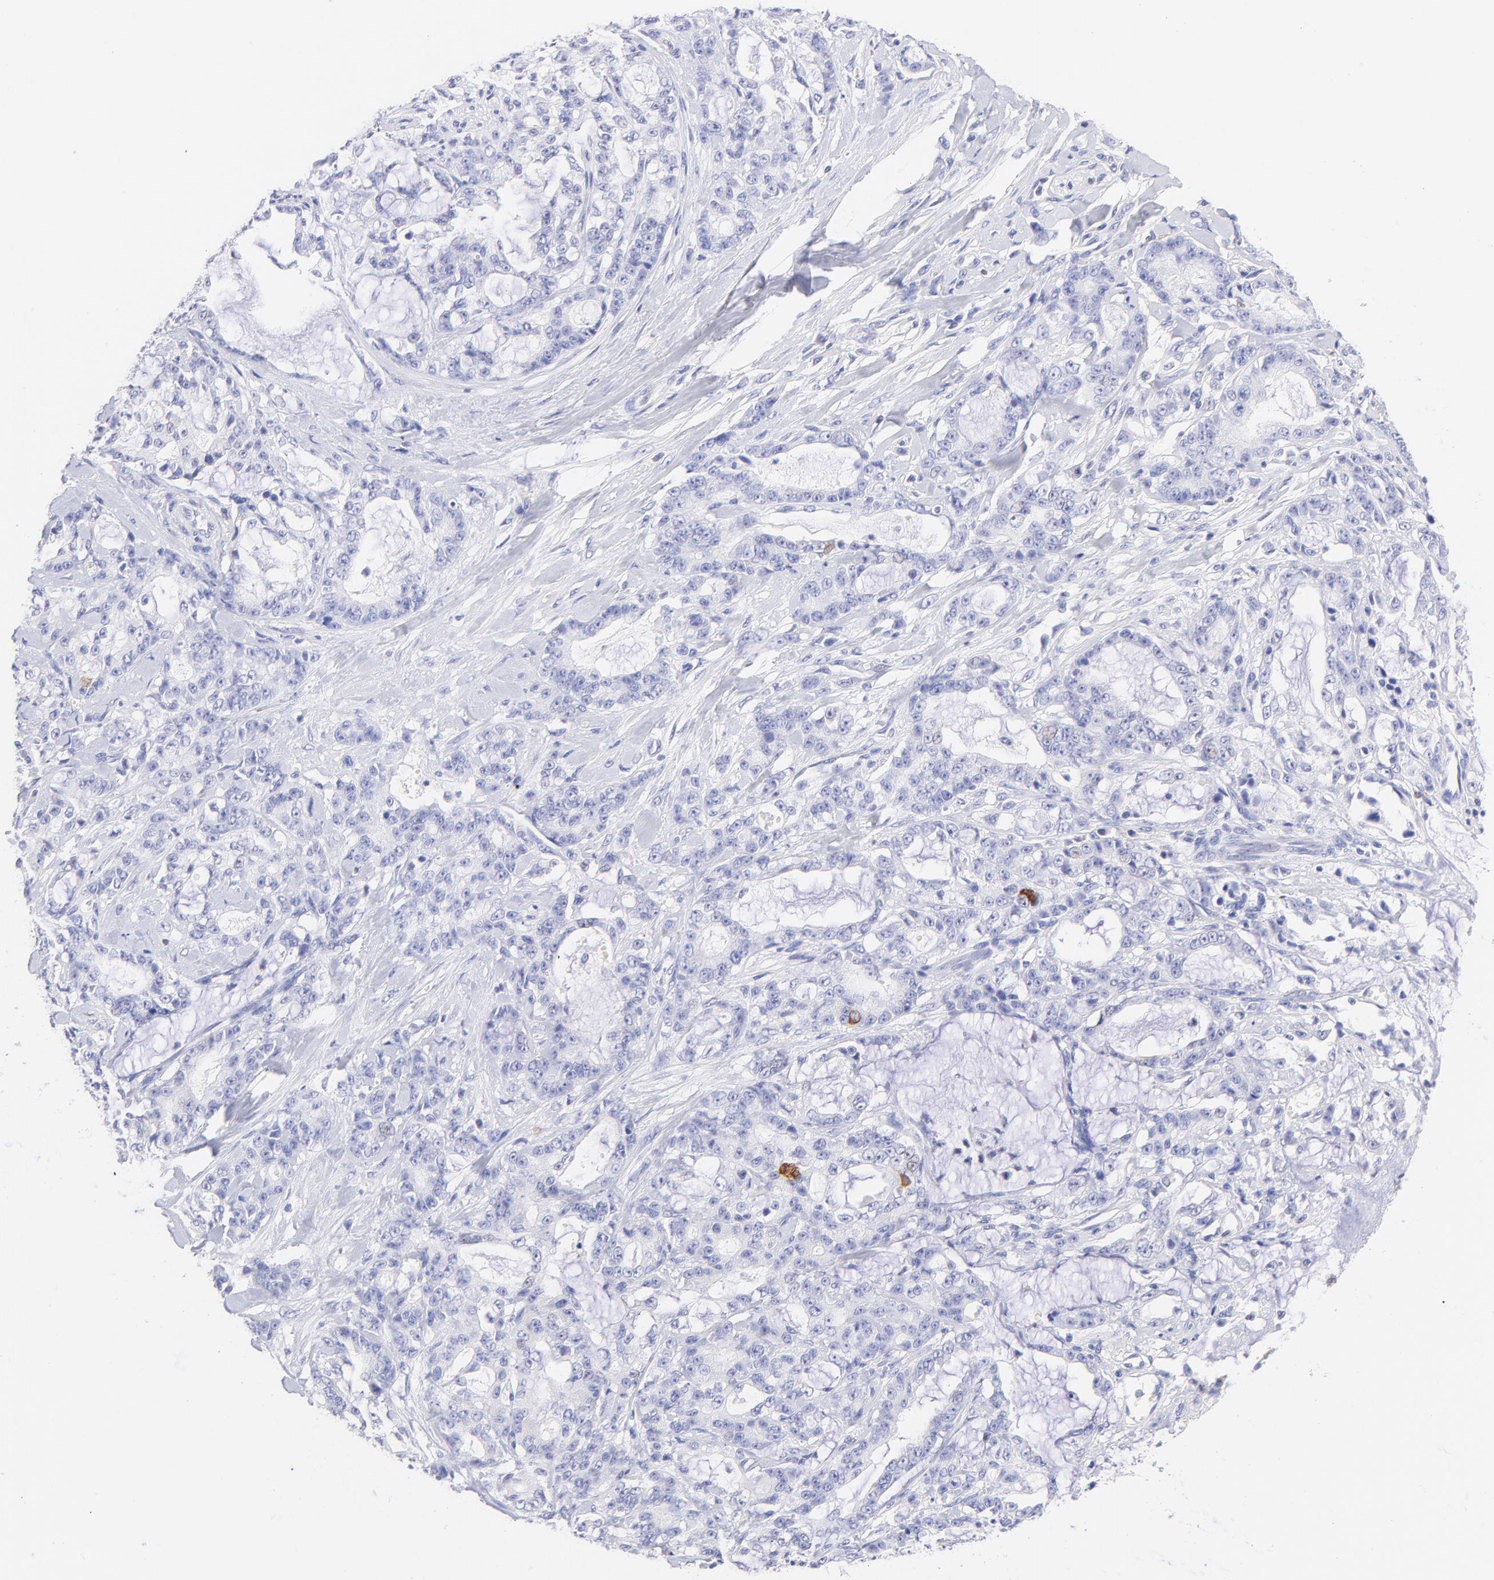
{"staining": {"intensity": "negative", "quantity": "none", "location": "none"}, "tissue": "pancreatic cancer", "cell_type": "Tumor cells", "image_type": "cancer", "snomed": [{"axis": "morphology", "description": "Adenocarcinoma, NOS"}, {"axis": "topography", "description": "Pancreas"}], "caption": "Pancreatic cancer was stained to show a protein in brown. There is no significant expression in tumor cells.", "gene": "IRAG2", "patient": {"sex": "female", "age": 73}}